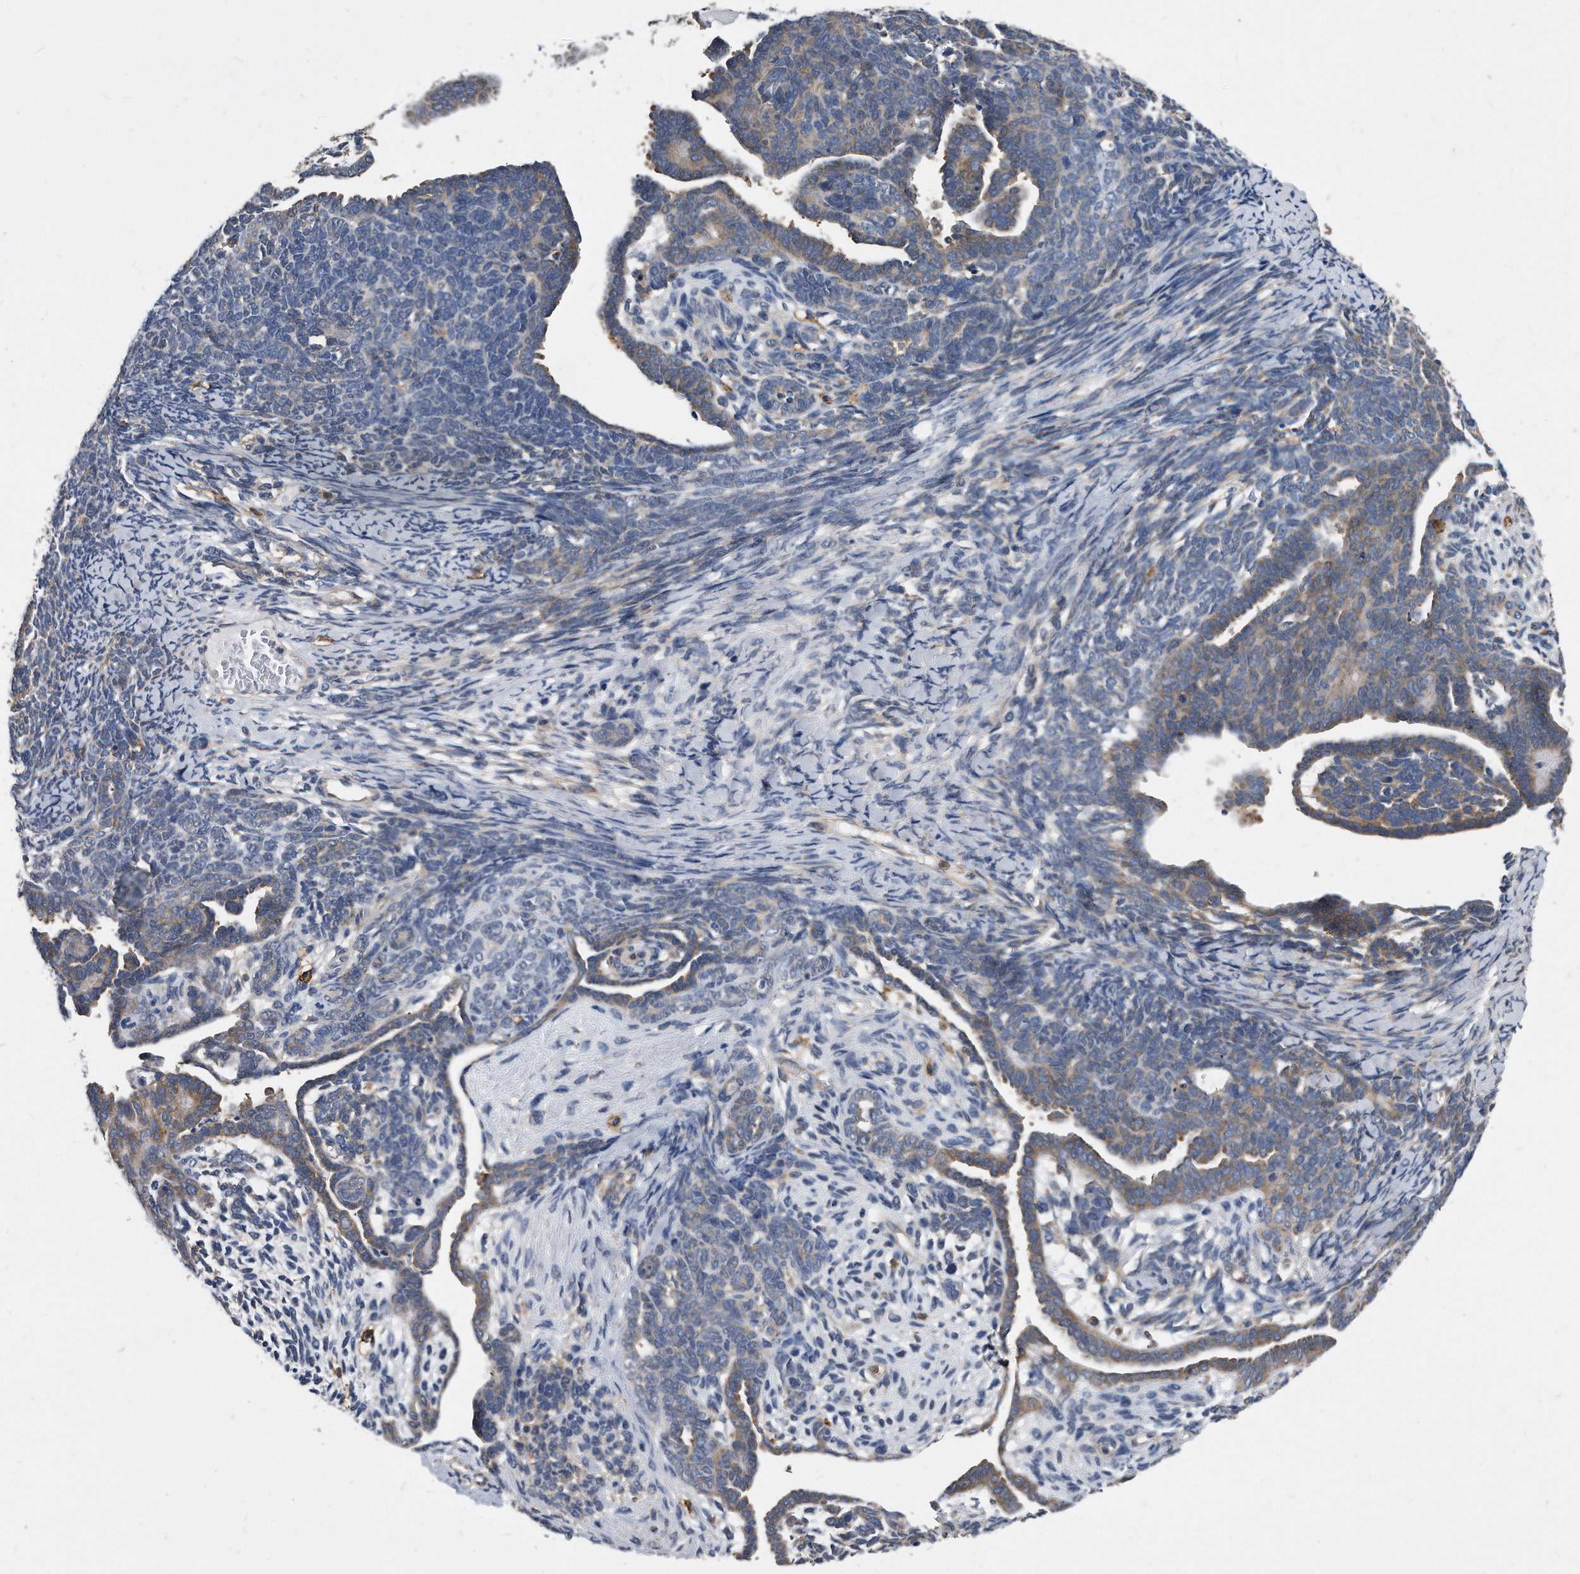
{"staining": {"intensity": "weak", "quantity": "<25%", "location": "cytoplasmic/membranous"}, "tissue": "endometrial cancer", "cell_type": "Tumor cells", "image_type": "cancer", "snomed": [{"axis": "morphology", "description": "Neoplasm, malignant, NOS"}, {"axis": "topography", "description": "Endometrium"}], "caption": "Micrograph shows no protein staining in tumor cells of endometrial cancer tissue.", "gene": "ATG5", "patient": {"sex": "female", "age": 74}}